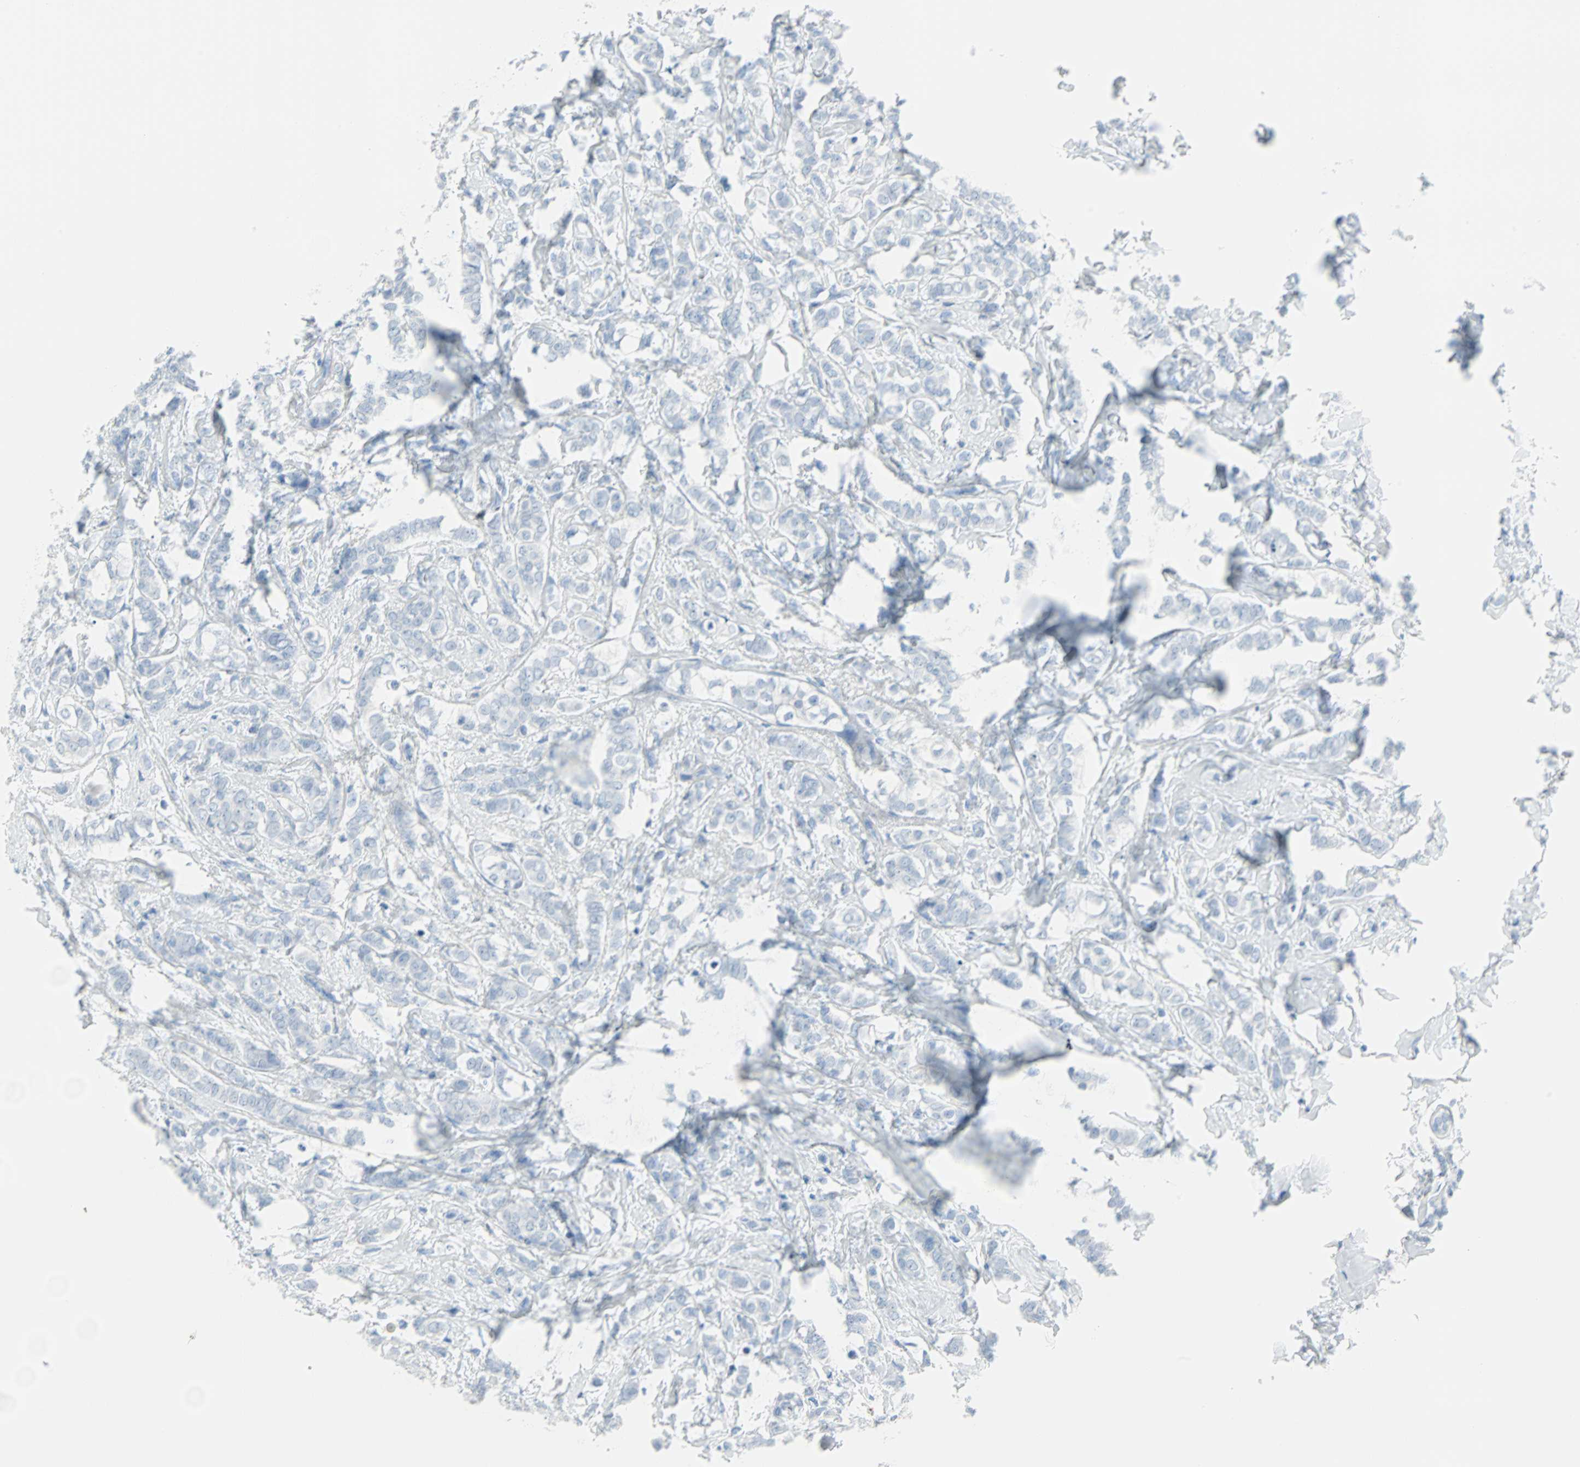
{"staining": {"intensity": "negative", "quantity": "none", "location": "none"}, "tissue": "breast cancer", "cell_type": "Tumor cells", "image_type": "cancer", "snomed": [{"axis": "morphology", "description": "Lobular carcinoma"}, {"axis": "topography", "description": "Breast"}], "caption": "This is an immunohistochemistry (IHC) image of breast cancer (lobular carcinoma). There is no staining in tumor cells.", "gene": "STX1A", "patient": {"sex": "female", "age": 60}}